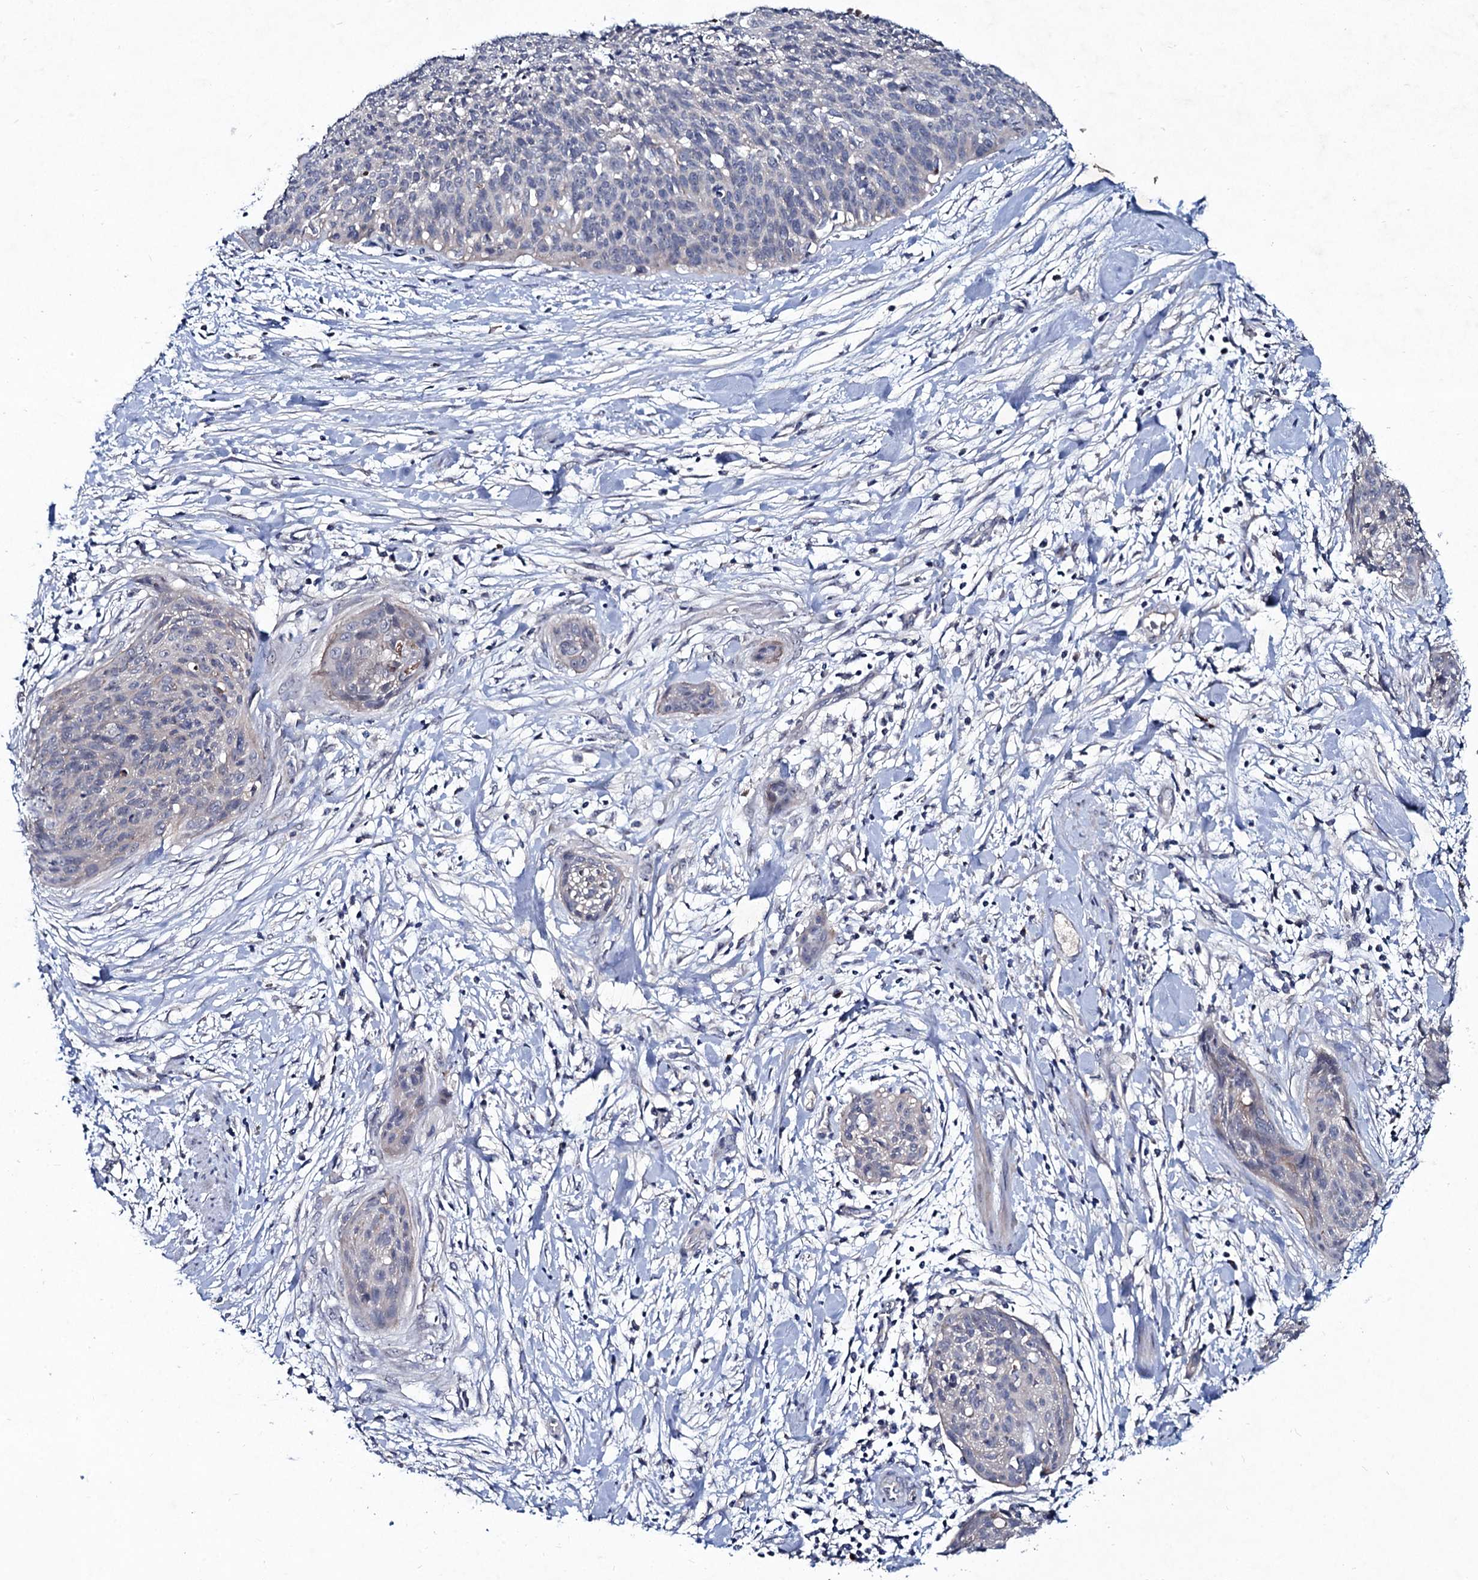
{"staining": {"intensity": "negative", "quantity": "none", "location": "none"}, "tissue": "cervical cancer", "cell_type": "Tumor cells", "image_type": "cancer", "snomed": [{"axis": "morphology", "description": "Squamous cell carcinoma, NOS"}, {"axis": "topography", "description": "Cervix"}], "caption": "DAB (3,3'-diaminobenzidine) immunohistochemical staining of human squamous cell carcinoma (cervical) displays no significant staining in tumor cells.", "gene": "RNF6", "patient": {"sex": "female", "age": 55}}